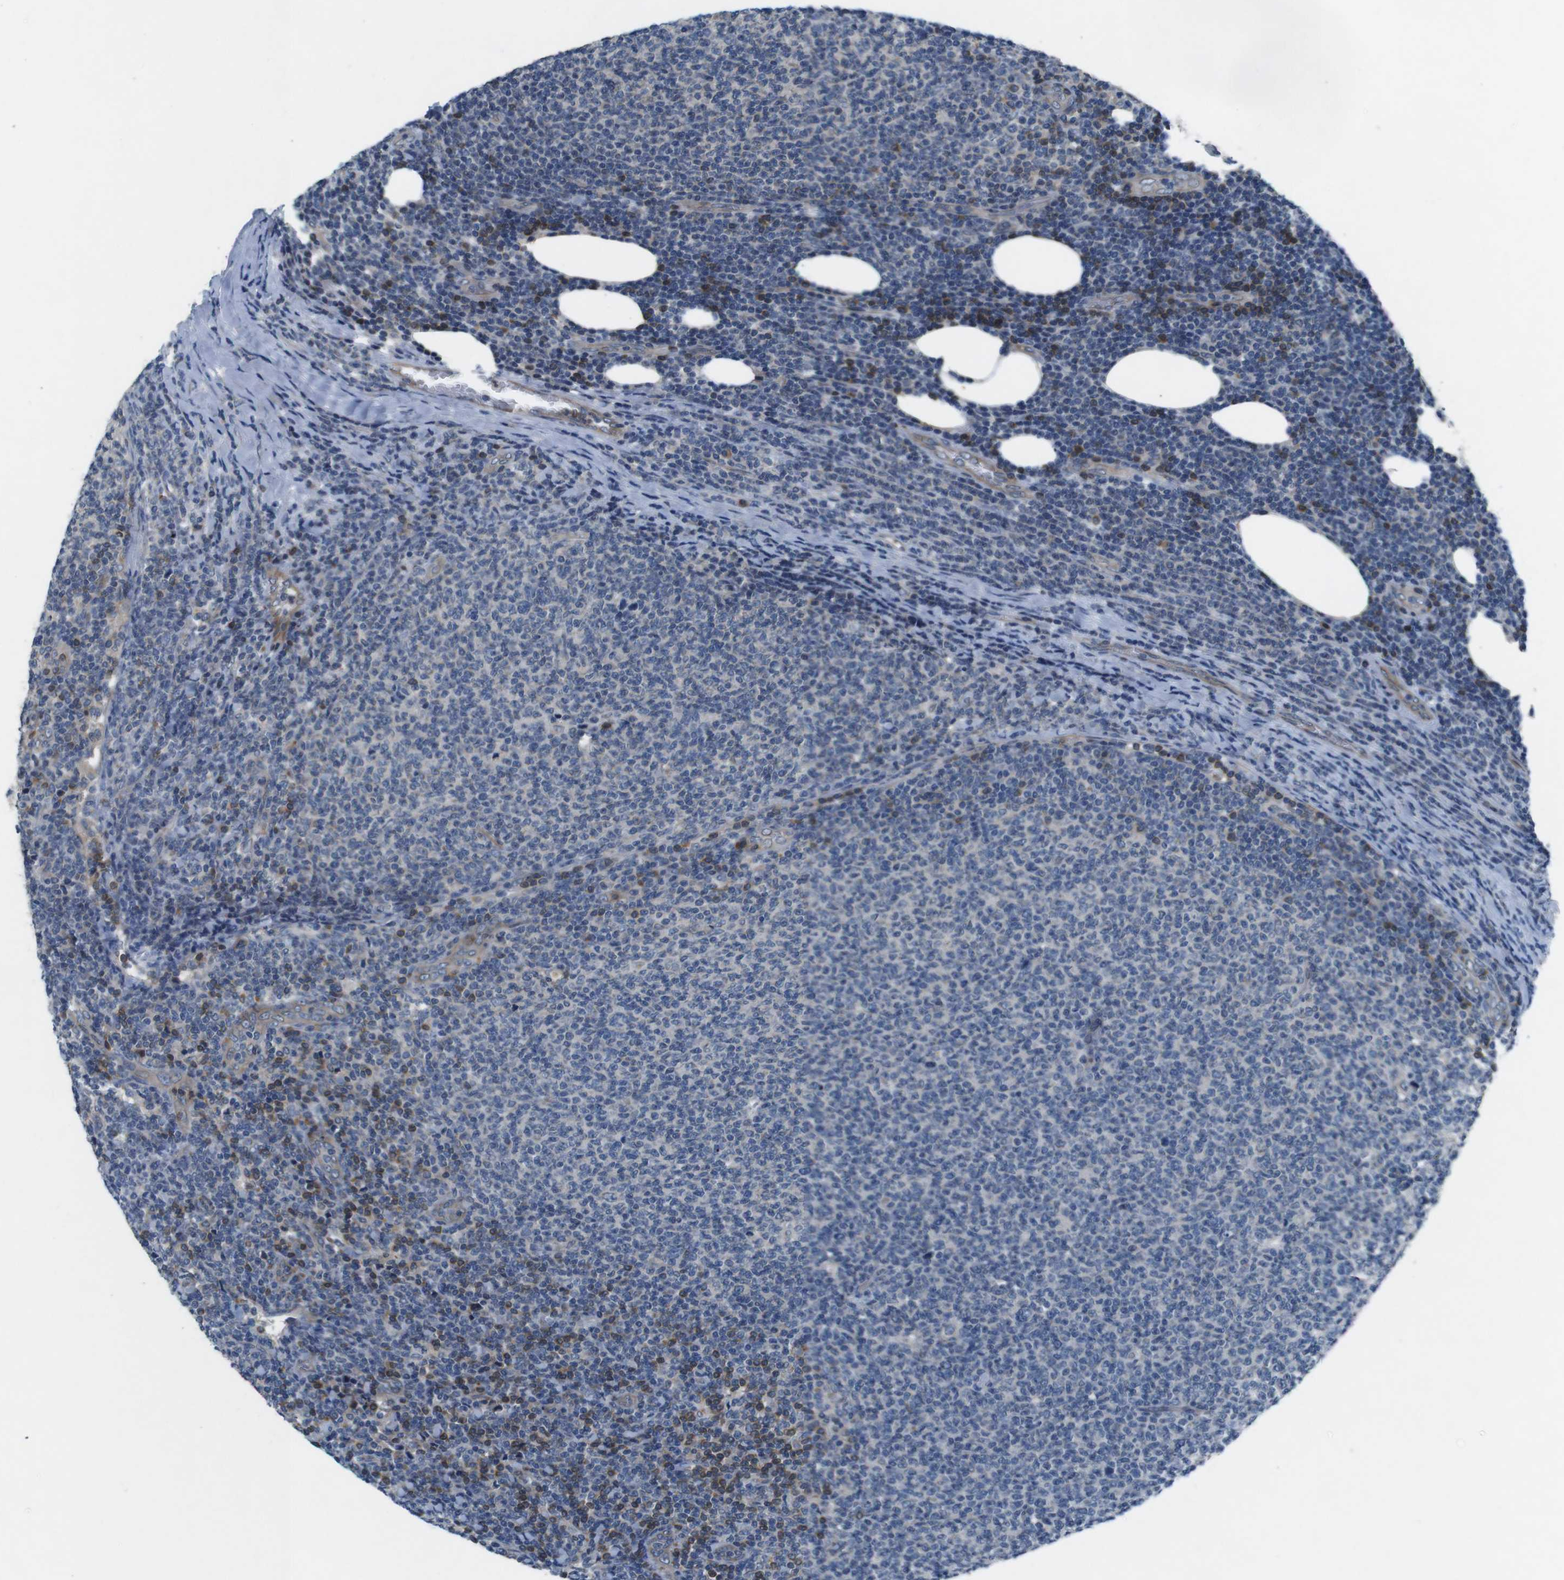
{"staining": {"intensity": "moderate", "quantity": "<25%", "location": "cytoplasmic/membranous"}, "tissue": "lymphoma", "cell_type": "Tumor cells", "image_type": "cancer", "snomed": [{"axis": "morphology", "description": "Malignant lymphoma, non-Hodgkin's type, Low grade"}, {"axis": "topography", "description": "Lymph node"}], "caption": "Immunohistochemistry image of neoplastic tissue: lymphoma stained using IHC shows low levels of moderate protein expression localized specifically in the cytoplasmic/membranous of tumor cells, appearing as a cytoplasmic/membranous brown color.", "gene": "JAK1", "patient": {"sex": "male", "age": 66}}